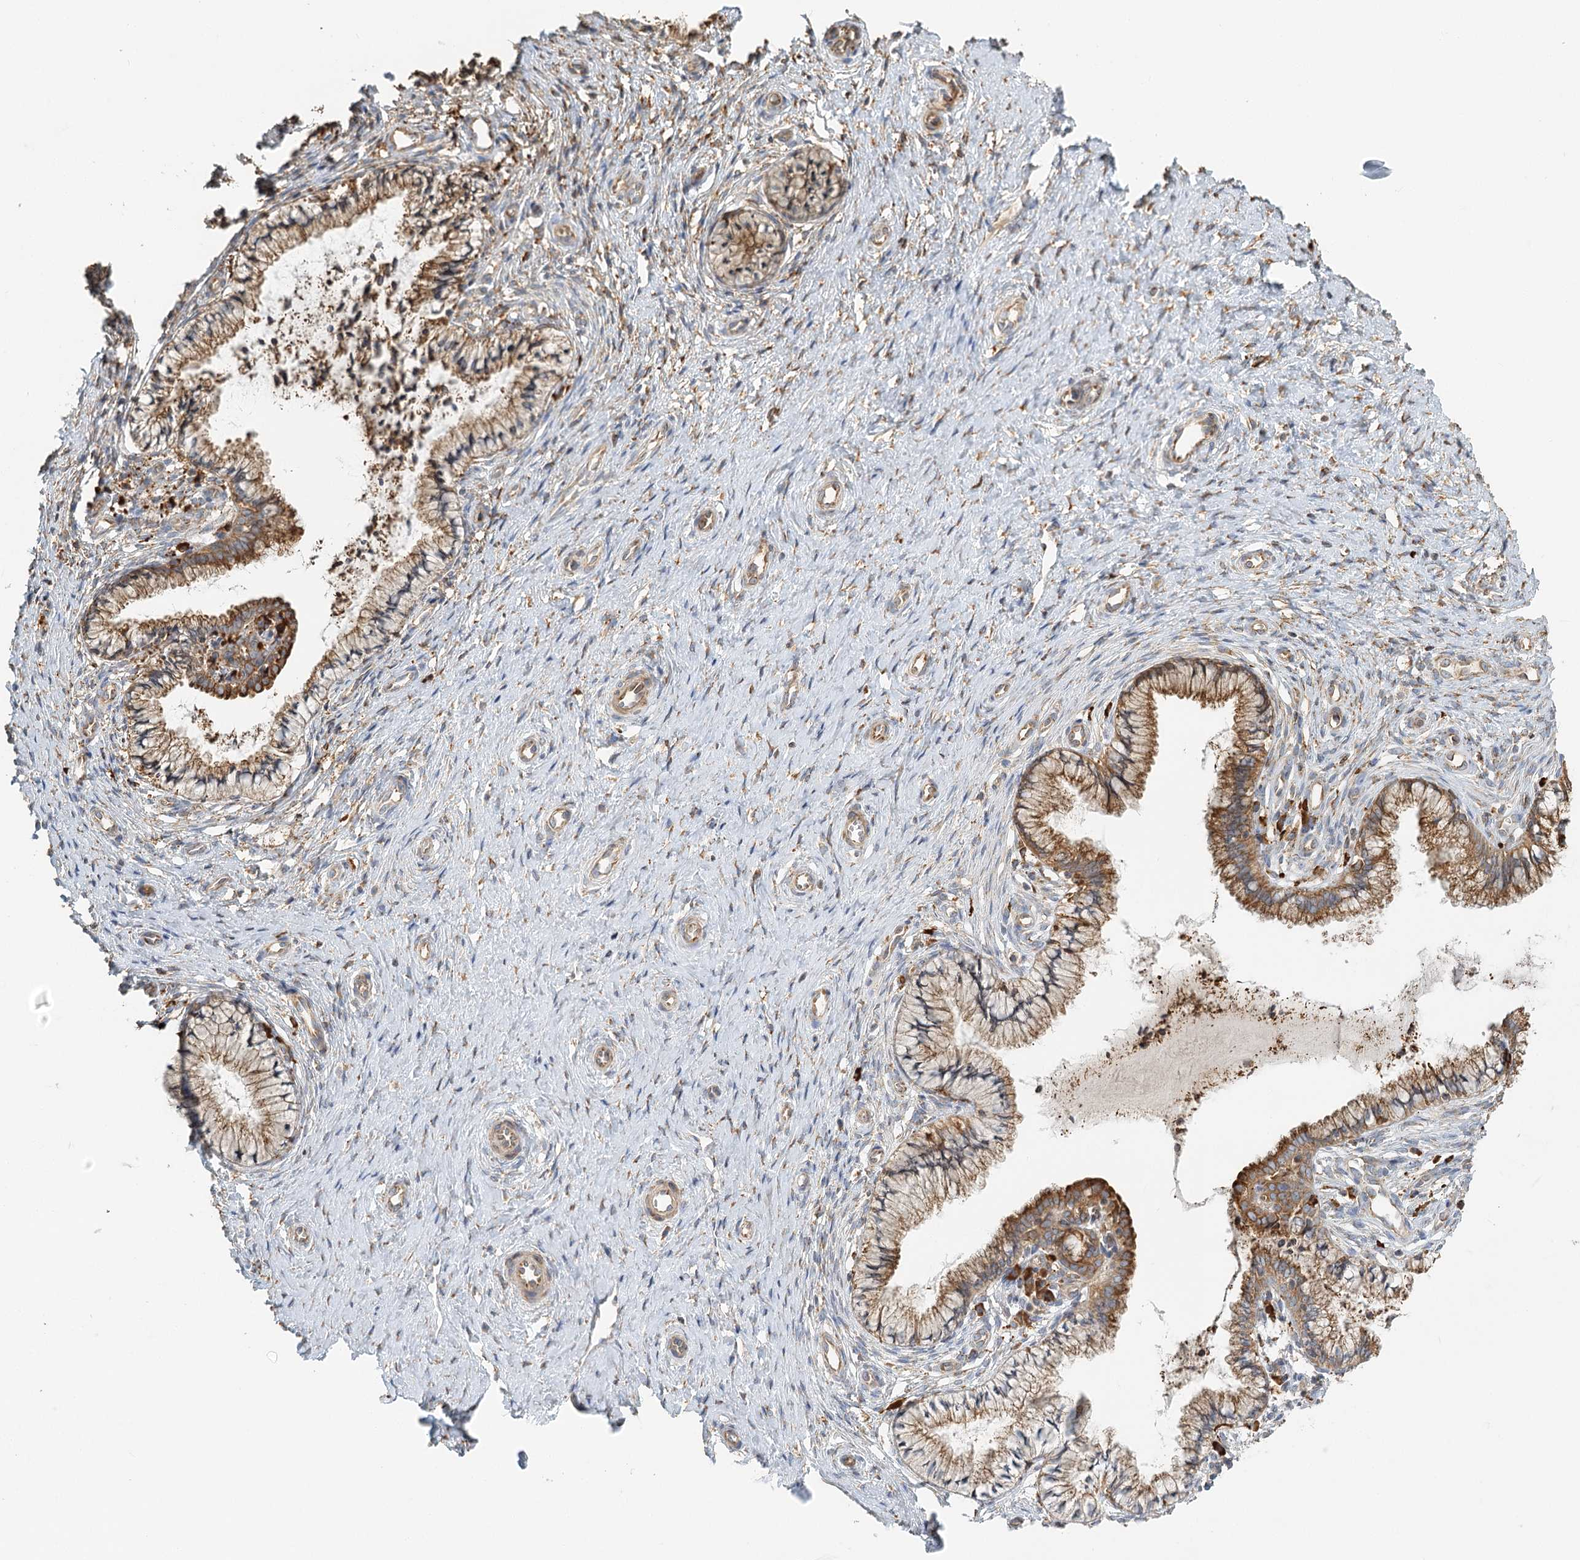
{"staining": {"intensity": "strong", "quantity": ">75%", "location": "cytoplasmic/membranous"}, "tissue": "cervix", "cell_type": "Glandular cells", "image_type": "normal", "snomed": [{"axis": "morphology", "description": "Normal tissue, NOS"}, {"axis": "topography", "description": "Cervix"}], "caption": "Immunohistochemistry (IHC) (DAB) staining of normal human cervix shows strong cytoplasmic/membranous protein positivity in approximately >75% of glandular cells.", "gene": "TAS1R1", "patient": {"sex": "female", "age": 36}}